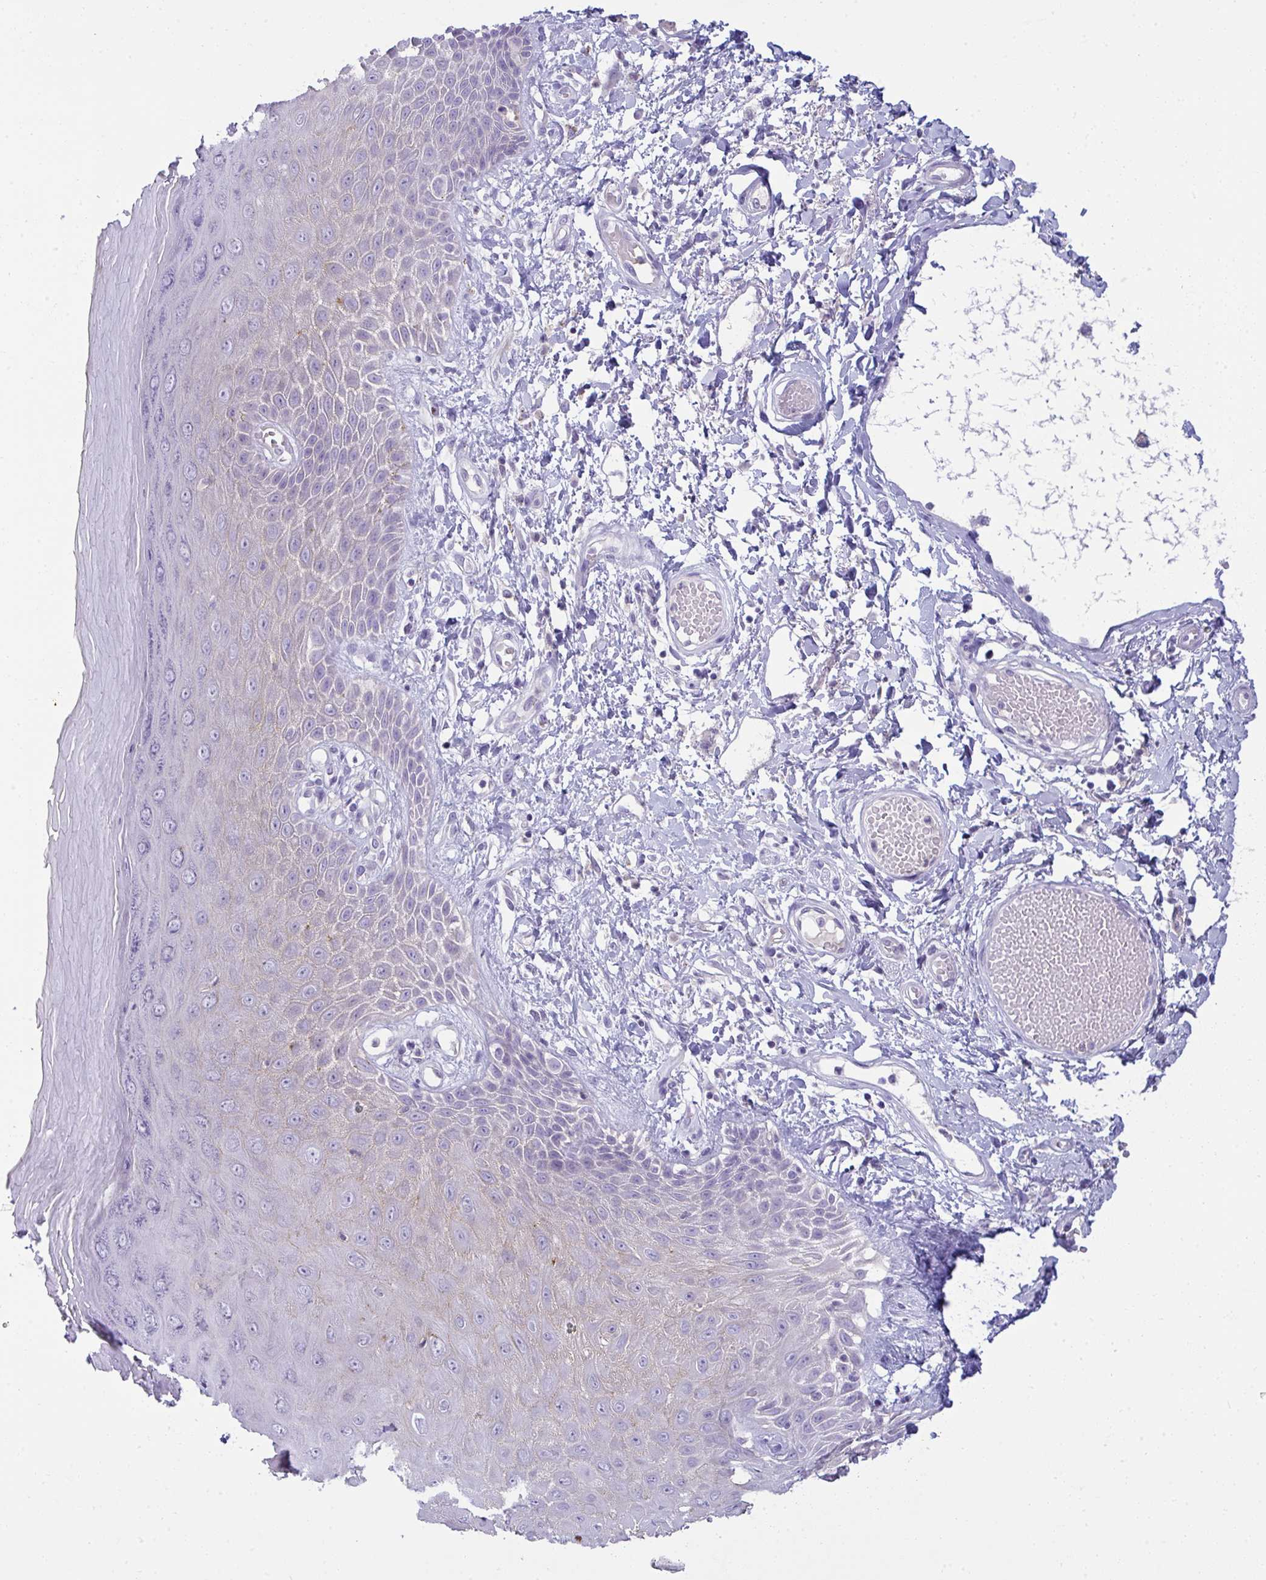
{"staining": {"intensity": "negative", "quantity": "none", "location": "none"}, "tissue": "skin", "cell_type": "Epidermal cells", "image_type": "normal", "snomed": [{"axis": "morphology", "description": "Normal tissue, NOS"}, {"axis": "topography", "description": "Anal"}, {"axis": "topography", "description": "Peripheral nerve tissue"}], "caption": "IHC of unremarkable human skin shows no staining in epidermal cells. (Brightfield microscopy of DAB immunohistochemistry at high magnification).", "gene": "RANBP2", "patient": {"sex": "male", "age": 78}}